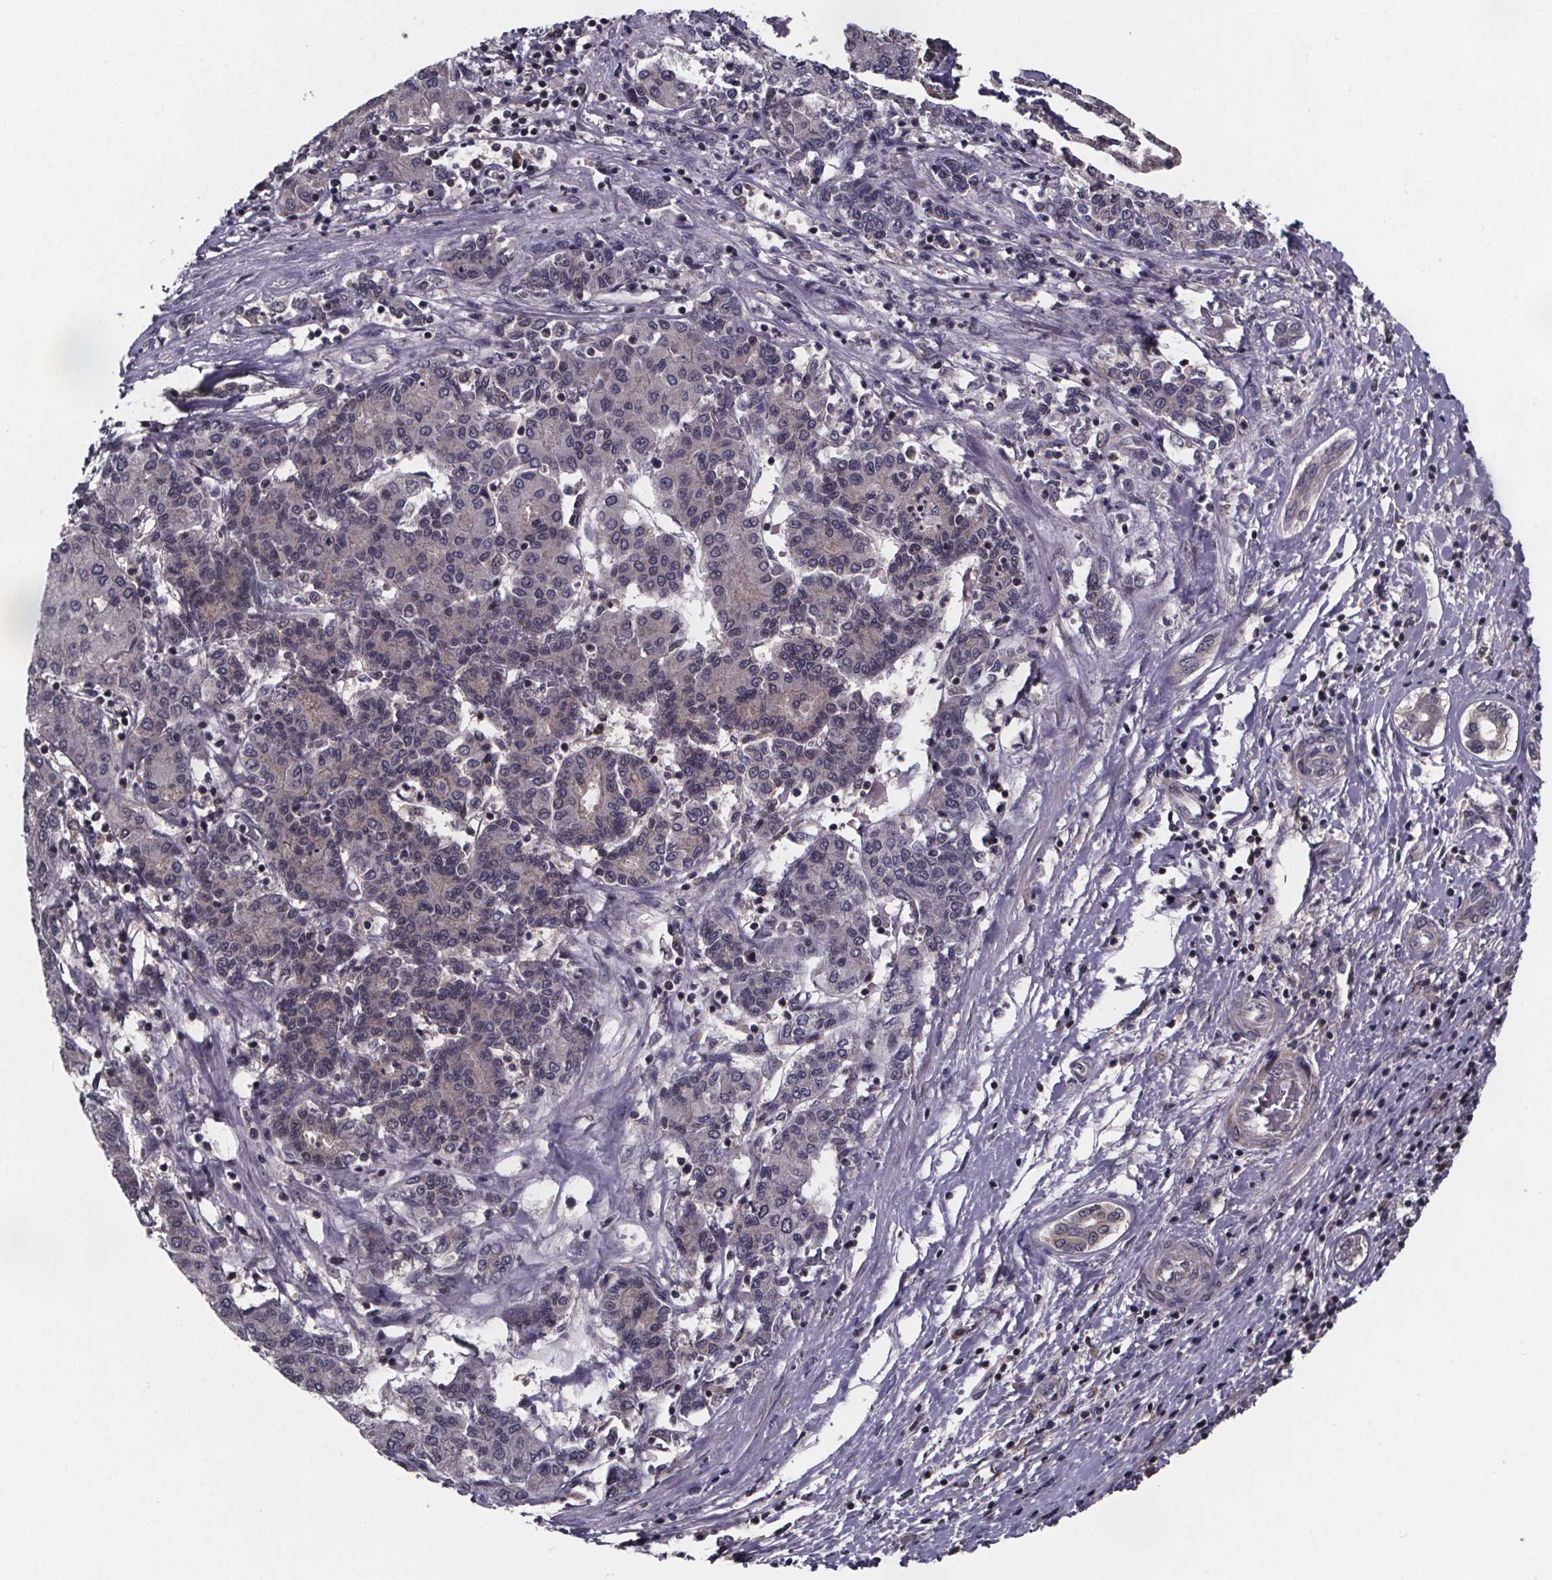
{"staining": {"intensity": "negative", "quantity": "none", "location": "none"}, "tissue": "liver cancer", "cell_type": "Tumor cells", "image_type": "cancer", "snomed": [{"axis": "morphology", "description": "Carcinoma, Hepatocellular, NOS"}, {"axis": "topography", "description": "Liver"}], "caption": "Liver cancer was stained to show a protein in brown. There is no significant expression in tumor cells.", "gene": "FN3KRP", "patient": {"sex": "male", "age": 65}}